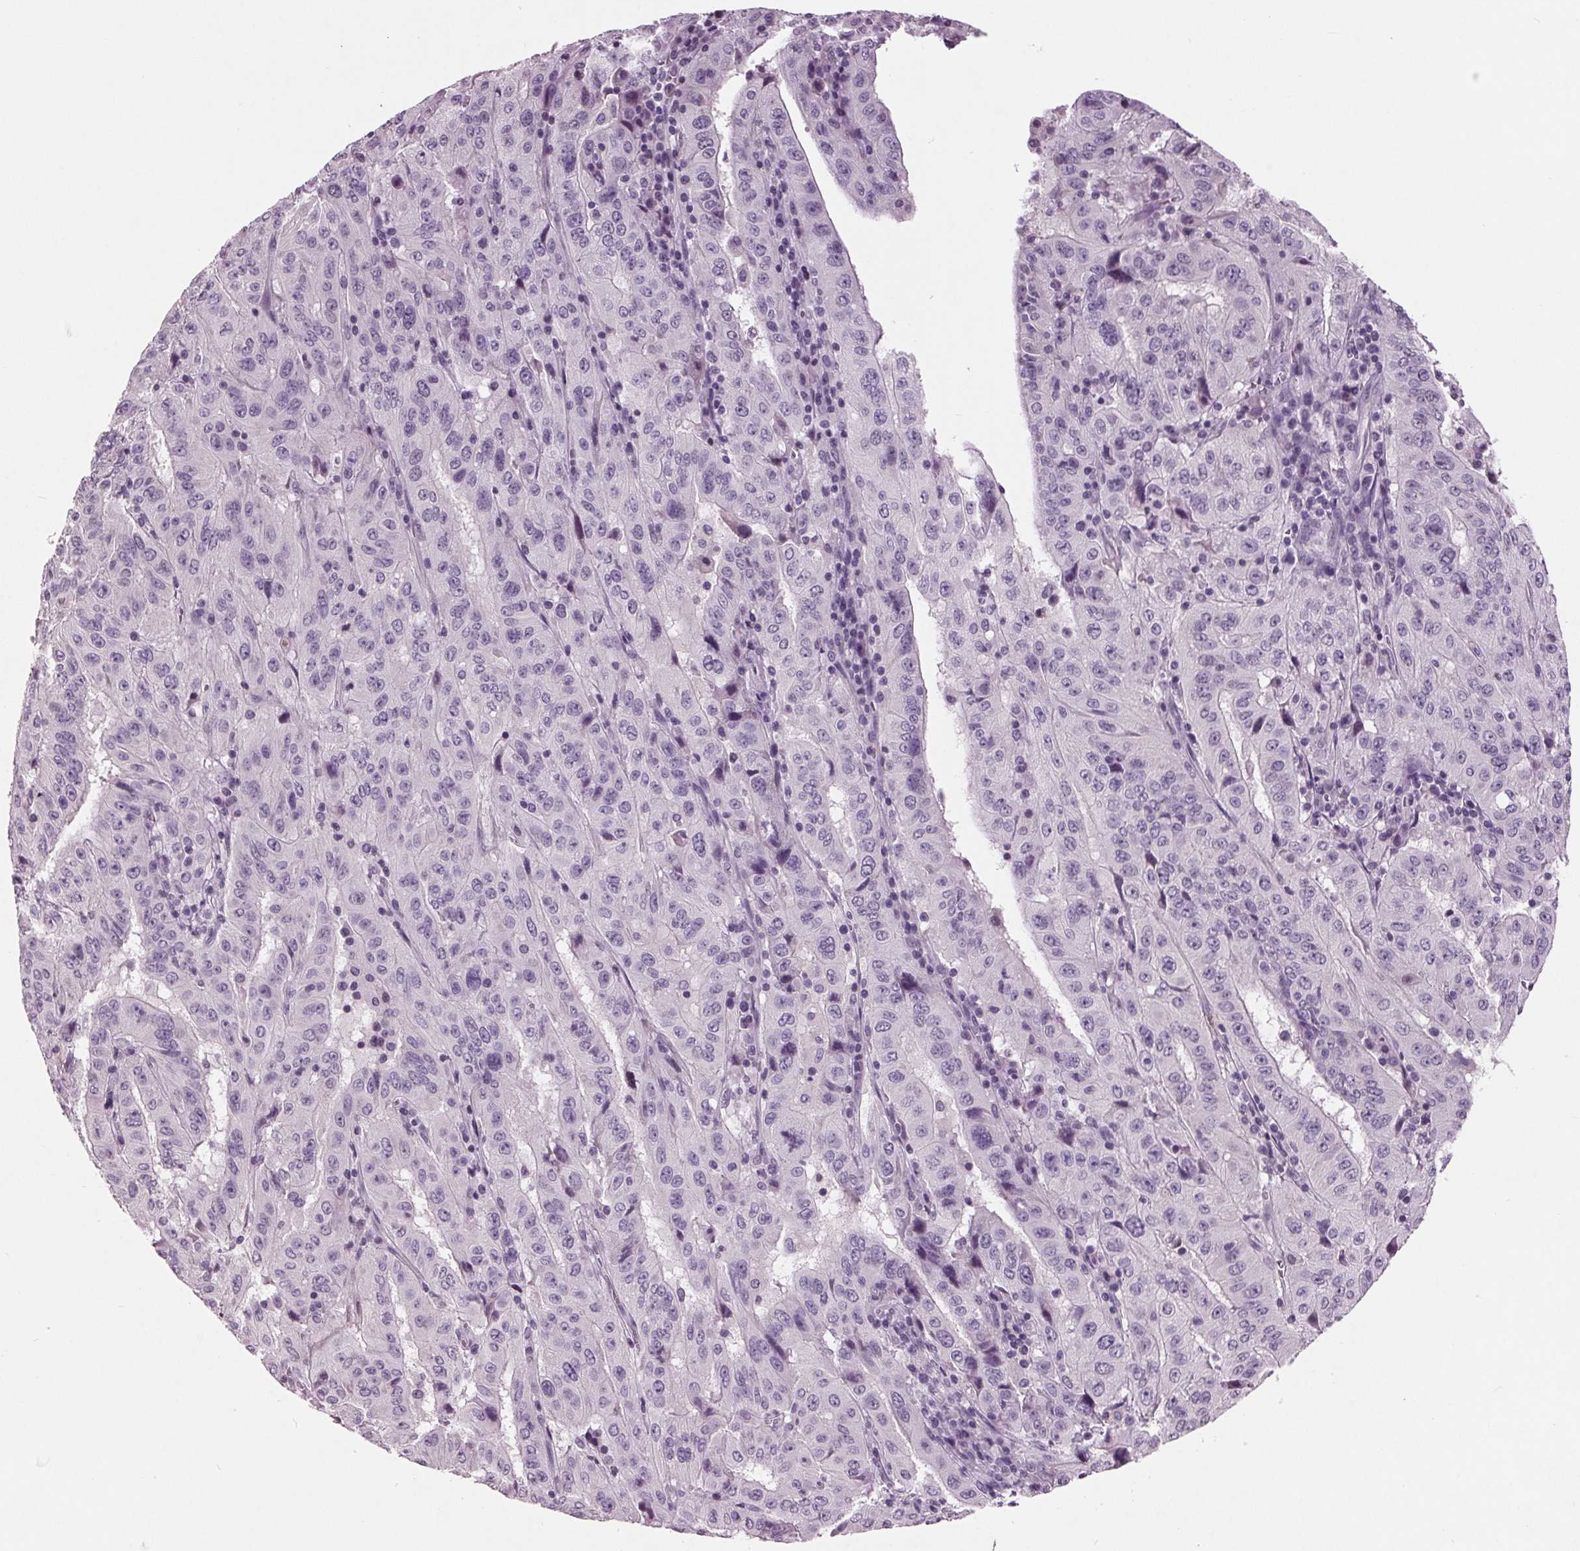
{"staining": {"intensity": "negative", "quantity": "none", "location": "none"}, "tissue": "pancreatic cancer", "cell_type": "Tumor cells", "image_type": "cancer", "snomed": [{"axis": "morphology", "description": "Adenocarcinoma, NOS"}, {"axis": "topography", "description": "Pancreas"}], "caption": "High magnification brightfield microscopy of pancreatic cancer stained with DAB (3,3'-diaminobenzidine) (brown) and counterstained with hematoxylin (blue): tumor cells show no significant staining. (Stains: DAB (3,3'-diaminobenzidine) immunohistochemistry (IHC) with hematoxylin counter stain, Microscopy: brightfield microscopy at high magnification).", "gene": "C6", "patient": {"sex": "male", "age": 63}}